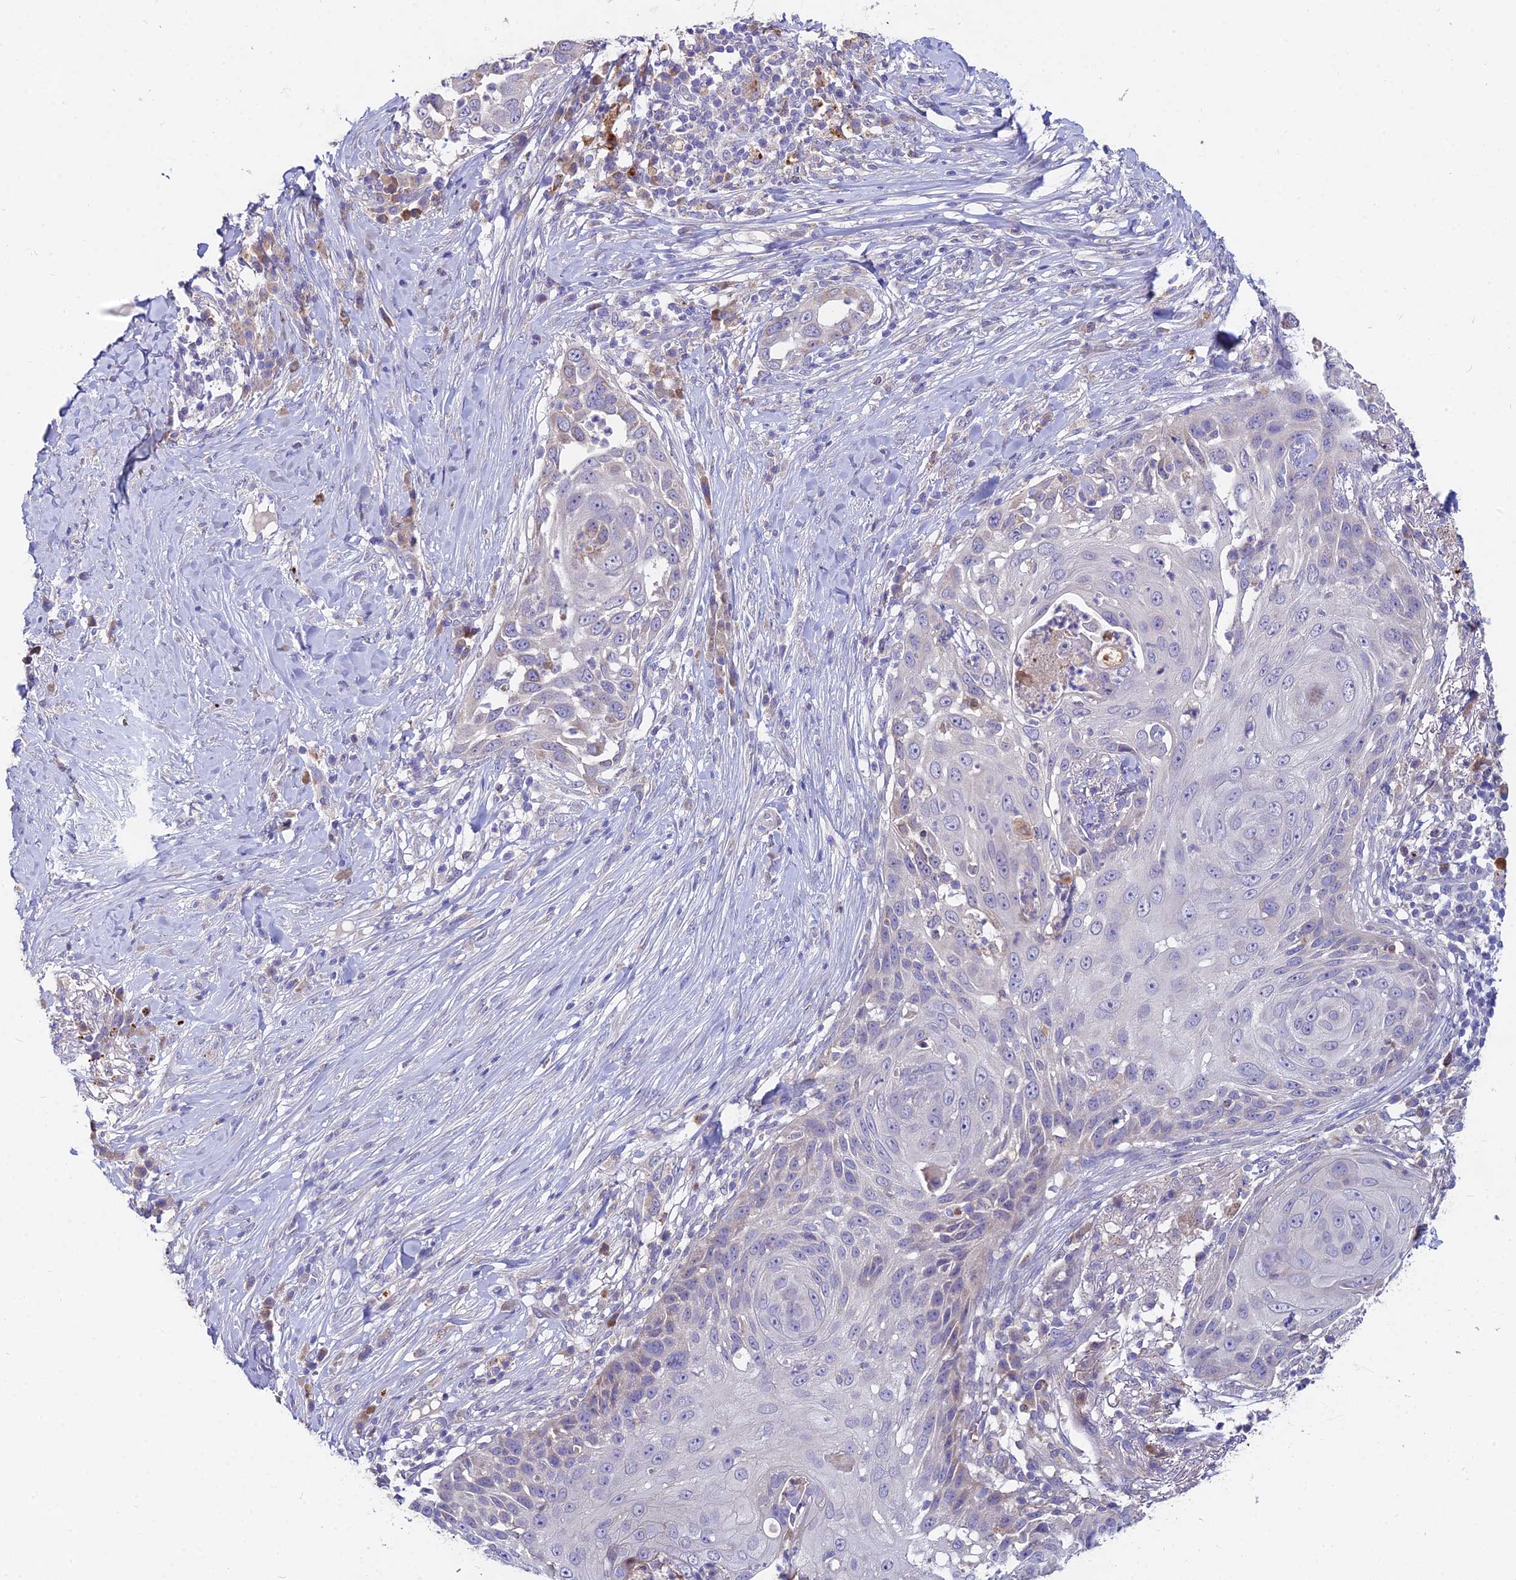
{"staining": {"intensity": "negative", "quantity": "none", "location": "none"}, "tissue": "skin cancer", "cell_type": "Tumor cells", "image_type": "cancer", "snomed": [{"axis": "morphology", "description": "Squamous cell carcinoma, NOS"}, {"axis": "topography", "description": "Skin"}], "caption": "The photomicrograph exhibits no significant staining in tumor cells of skin cancer. (DAB immunohistochemistry (IHC) visualized using brightfield microscopy, high magnification).", "gene": "WDR43", "patient": {"sex": "female", "age": 44}}